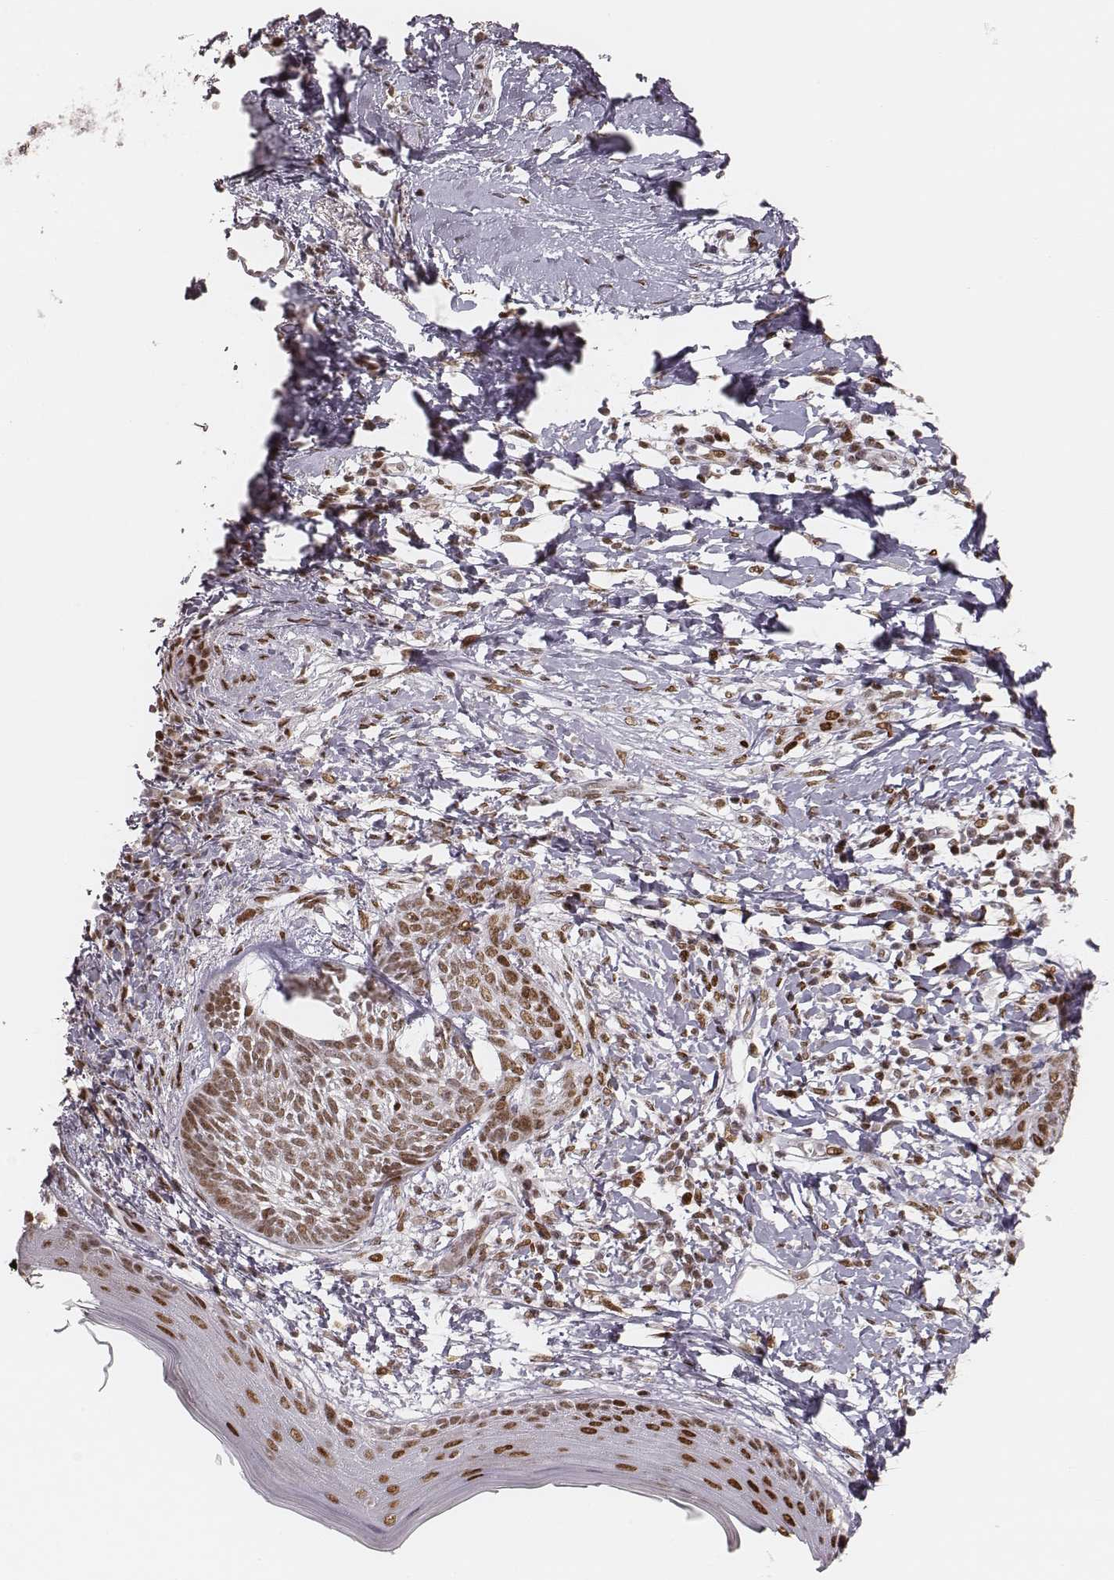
{"staining": {"intensity": "moderate", "quantity": ">75%", "location": "nuclear"}, "tissue": "skin cancer", "cell_type": "Tumor cells", "image_type": "cancer", "snomed": [{"axis": "morphology", "description": "Normal tissue, NOS"}, {"axis": "morphology", "description": "Basal cell carcinoma"}, {"axis": "topography", "description": "Skin"}], "caption": "Tumor cells demonstrate medium levels of moderate nuclear staining in approximately >75% of cells in human basal cell carcinoma (skin).", "gene": "HNRNPC", "patient": {"sex": "male", "age": 84}}